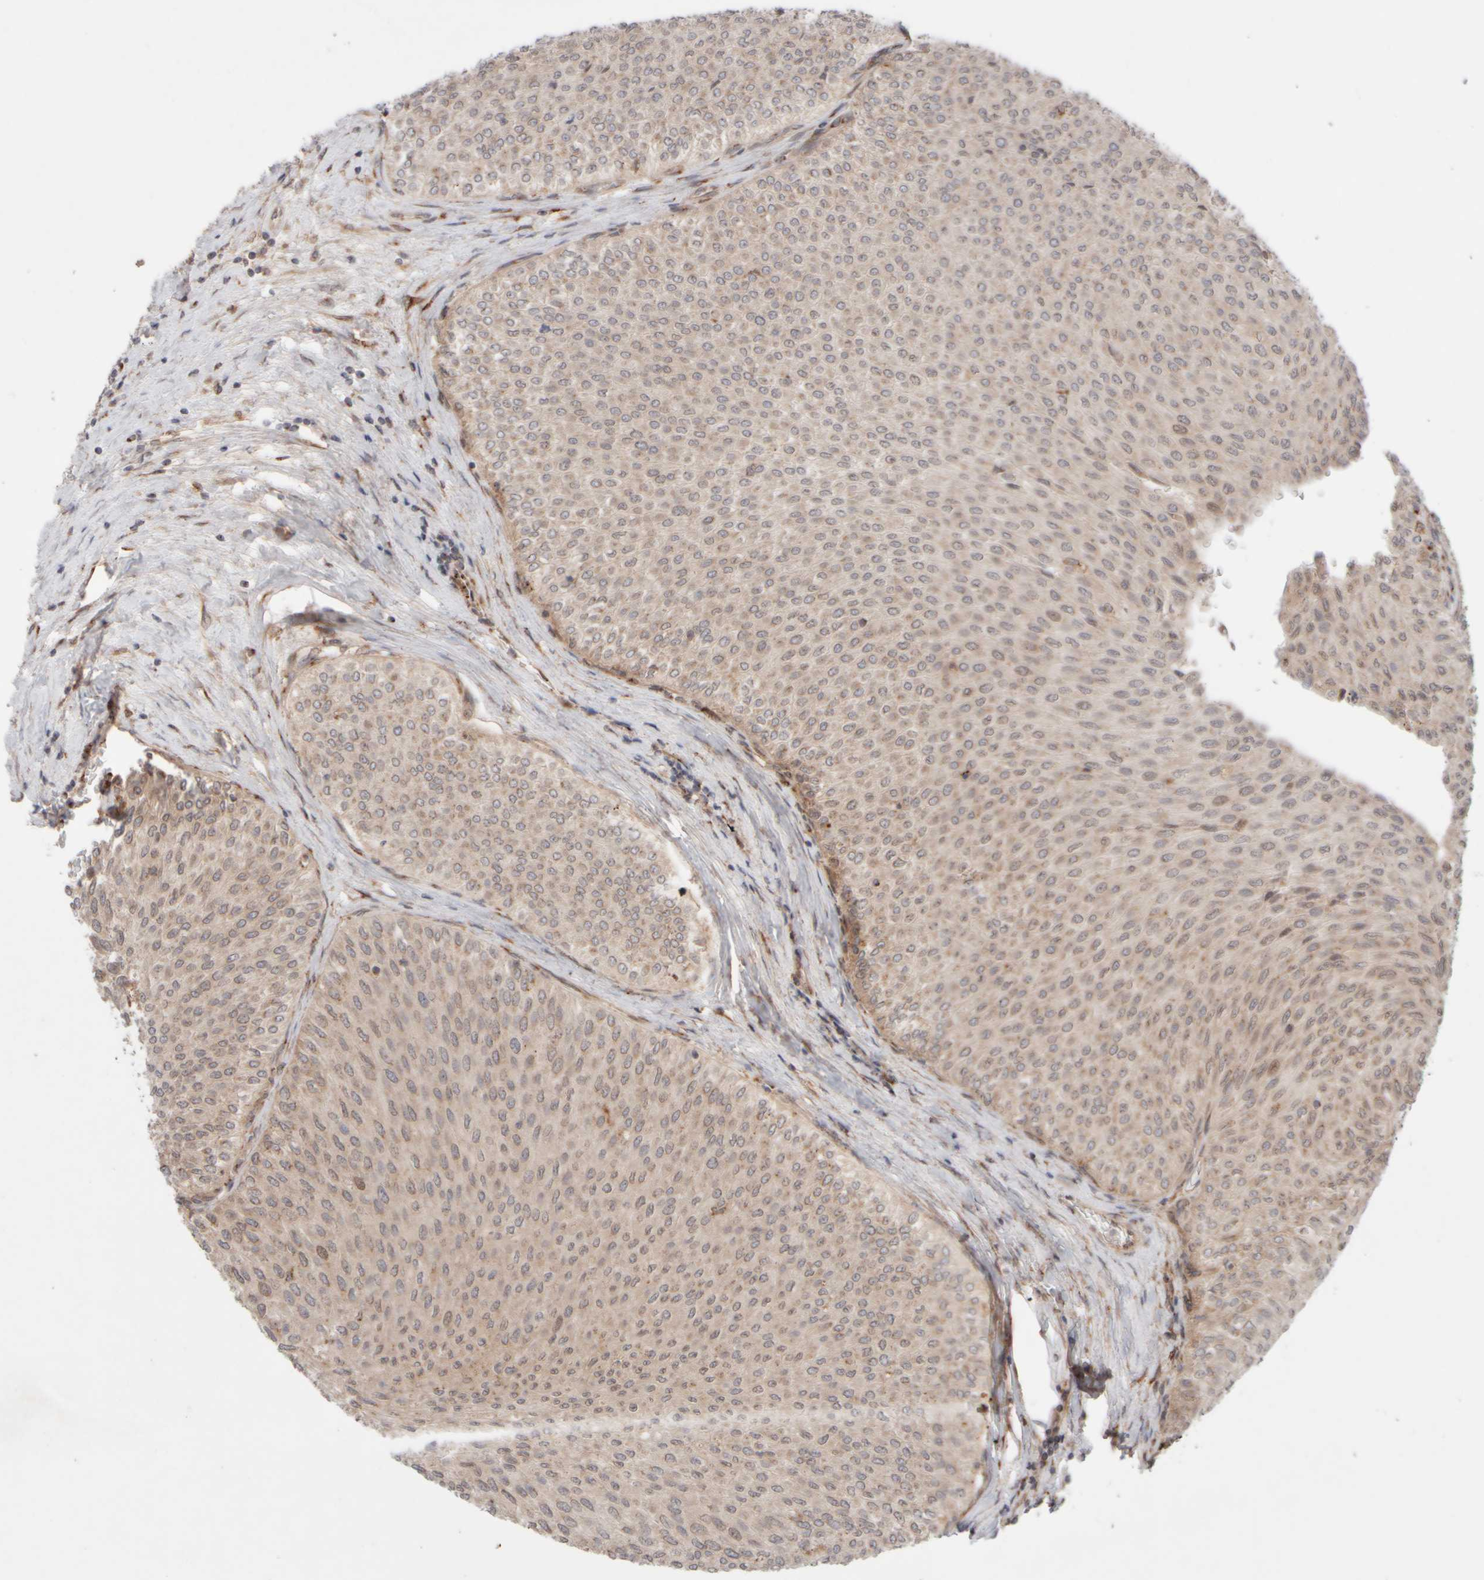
{"staining": {"intensity": "weak", "quantity": ">75%", "location": "cytoplasmic/membranous,nuclear"}, "tissue": "urothelial cancer", "cell_type": "Tumor cells", "image_type": "cancer", "snomed": [{"axis": "morphology", "description": "Urothelial carcinoma, Low grade"}, {"axis": "topography", "description": "Urinary bladder"}], "caption": "IHC of human urothelial cancer reveals low levels of weak cytoplasmic/membranous and nuclear expression in about >75% of tumor cells.", "gene": "GCN1", "patient": {"sex": "male", "age": 78}}